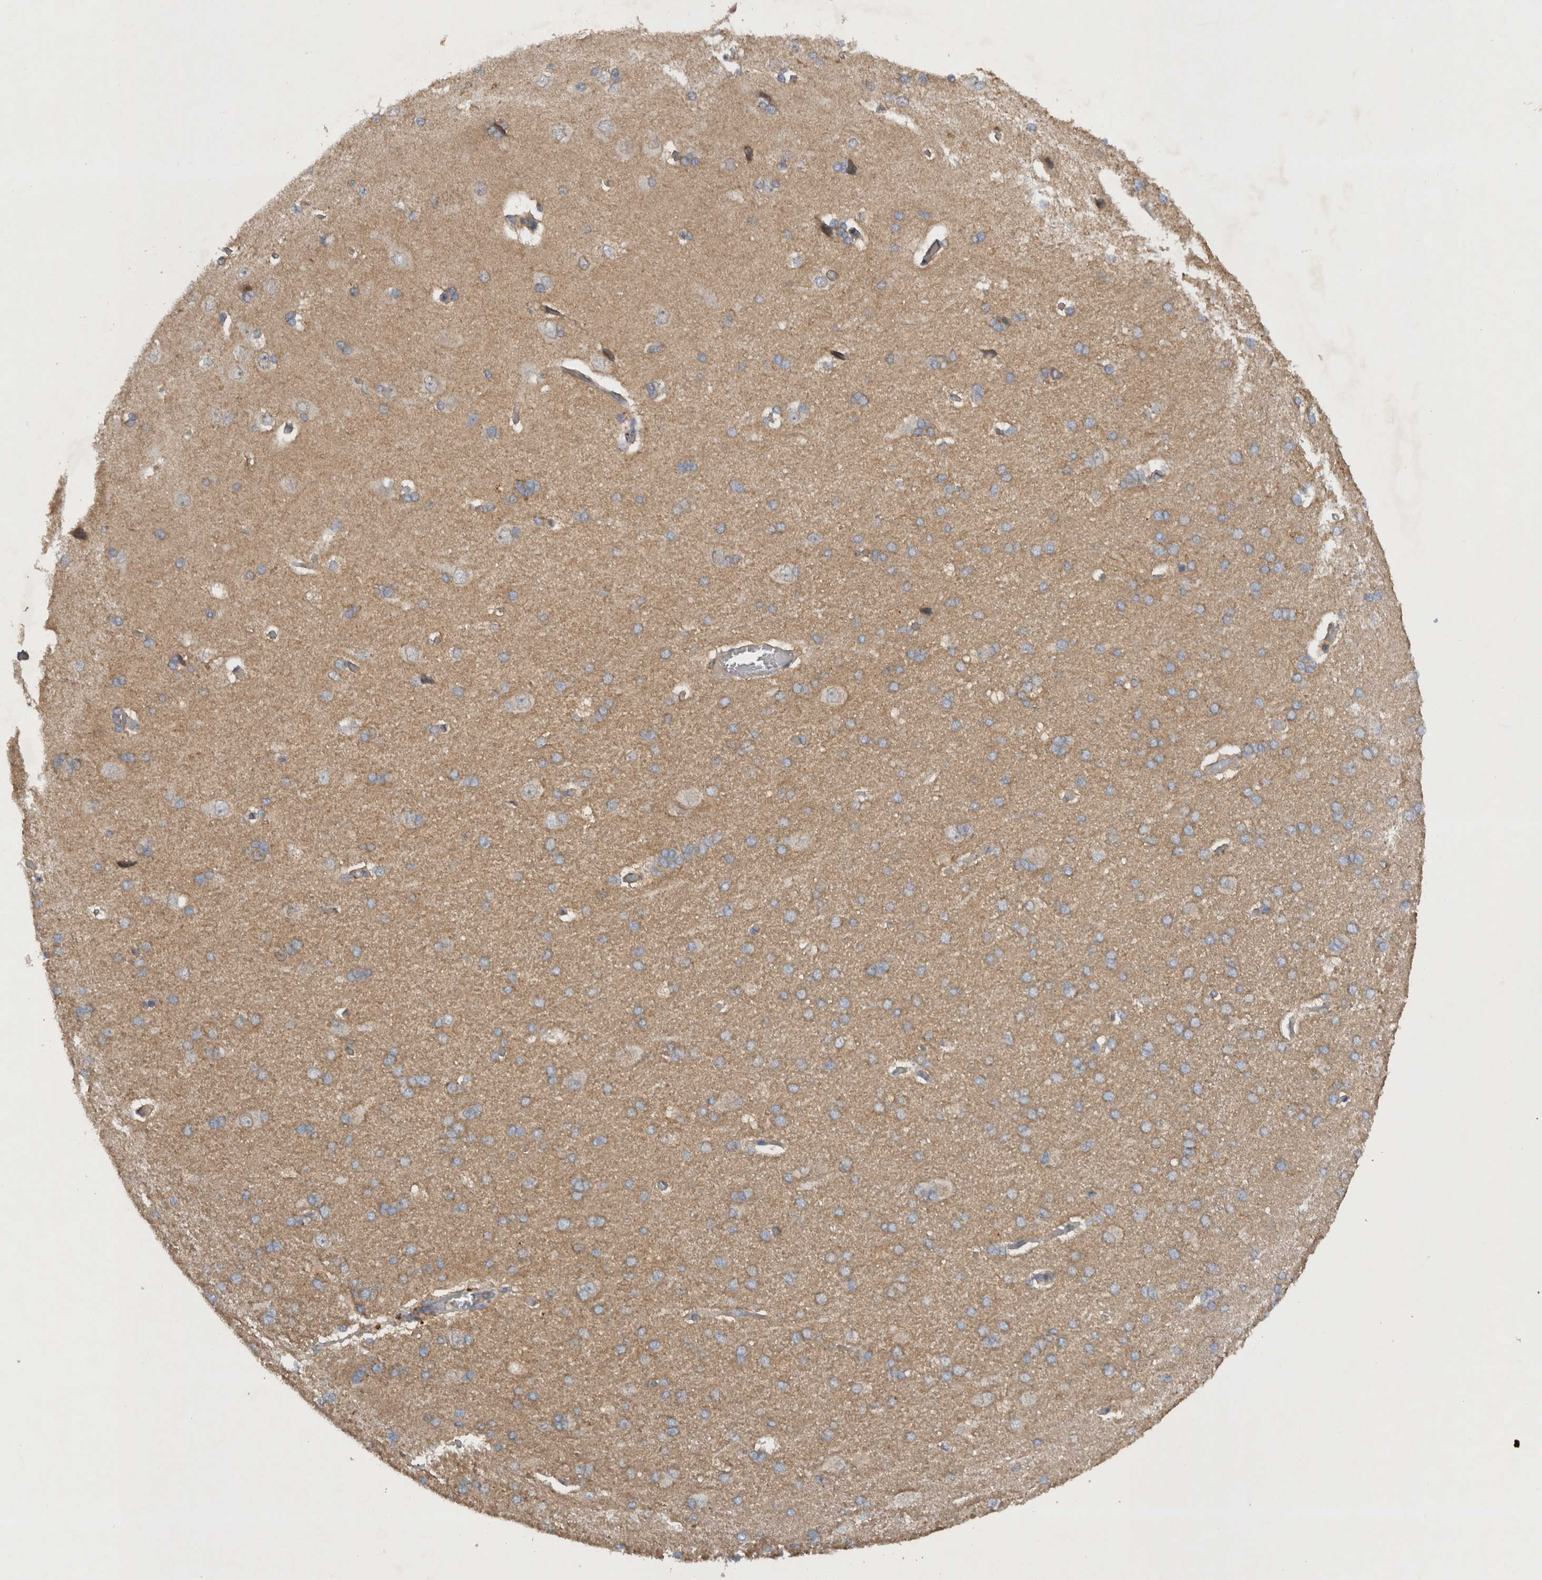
{"staining": {"intensity": "weak", "quantity": "25%-75%", "location": "cytoplasmic/membranous"}, "tissue": "cerebral cortex", "cell_type": "Endothelial cells", "image_type": "normal", "snomed": [{"axis": "morphology", "description": "Normal tissue, NOS"}, {"axis": "topography", "description": "Cerebral cortex"}], "caption": "The photomicrograph shows staining of normal cerebral cortex, revealing weak cytoplasmic/membranous protein positivity (brown color) within endothelial cells.", "gene": "SCARA5", "patient": {"sex": "male", "age": 62}}